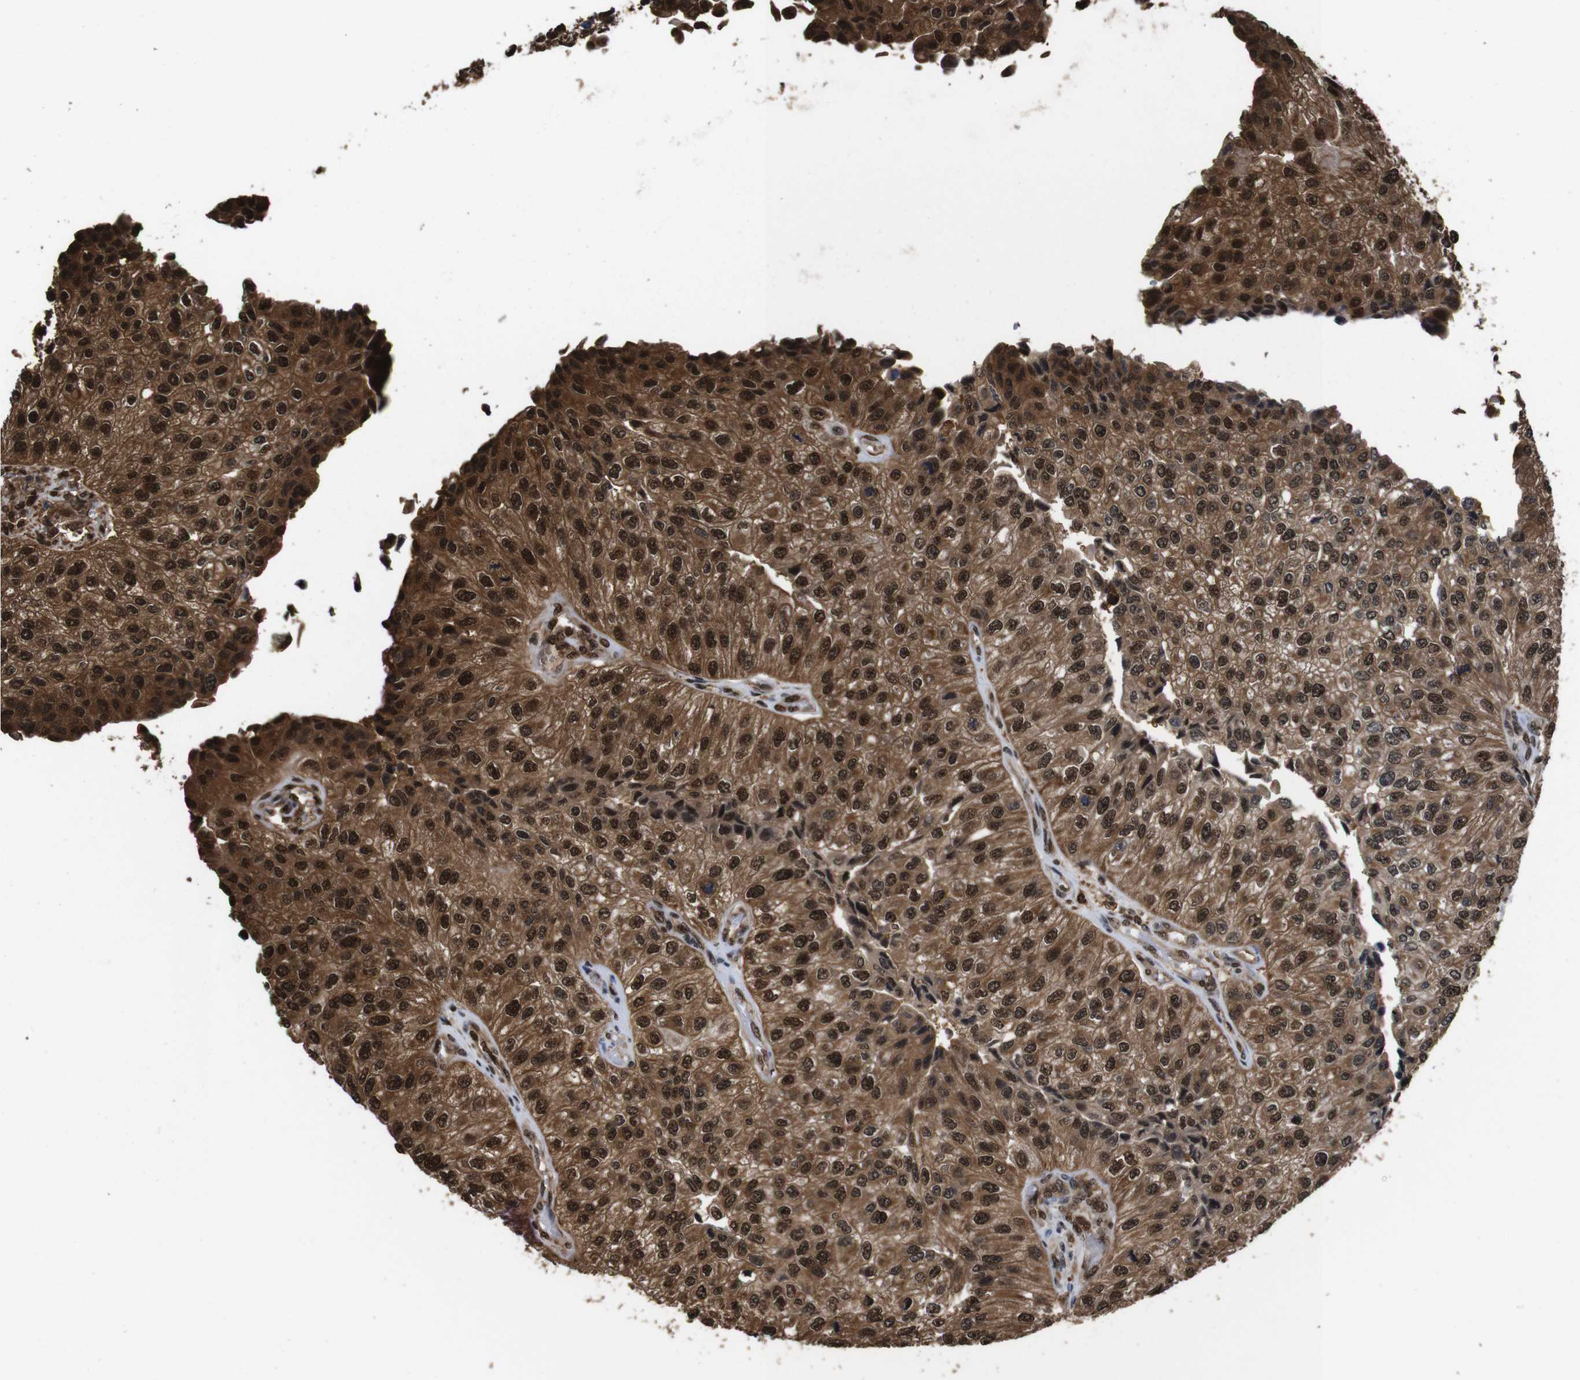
{"staining": {"intensity": "strong", "quantity": ">75%", "location": "cytoplasmic/membranous,nuclear"}, "tissue": "urothelial cancer", "cell_type": "Tumor cells", "image_type": "cancer", "snomed": [{"axis": "morphology", "description": "Urothelial carcinoma, High grade"}, {"axis": "topography", "description": "Kidney"}, {"axis": "topography", "description": "Urinary bladder"}], "caption": "Protein staining shows strong cytoplasmic/membranous and nuclear expression in approximately >75% of tumor cells in urothelial cancer.", "gene": "VCP", "patient": {"sex": "male", "age": 77}}